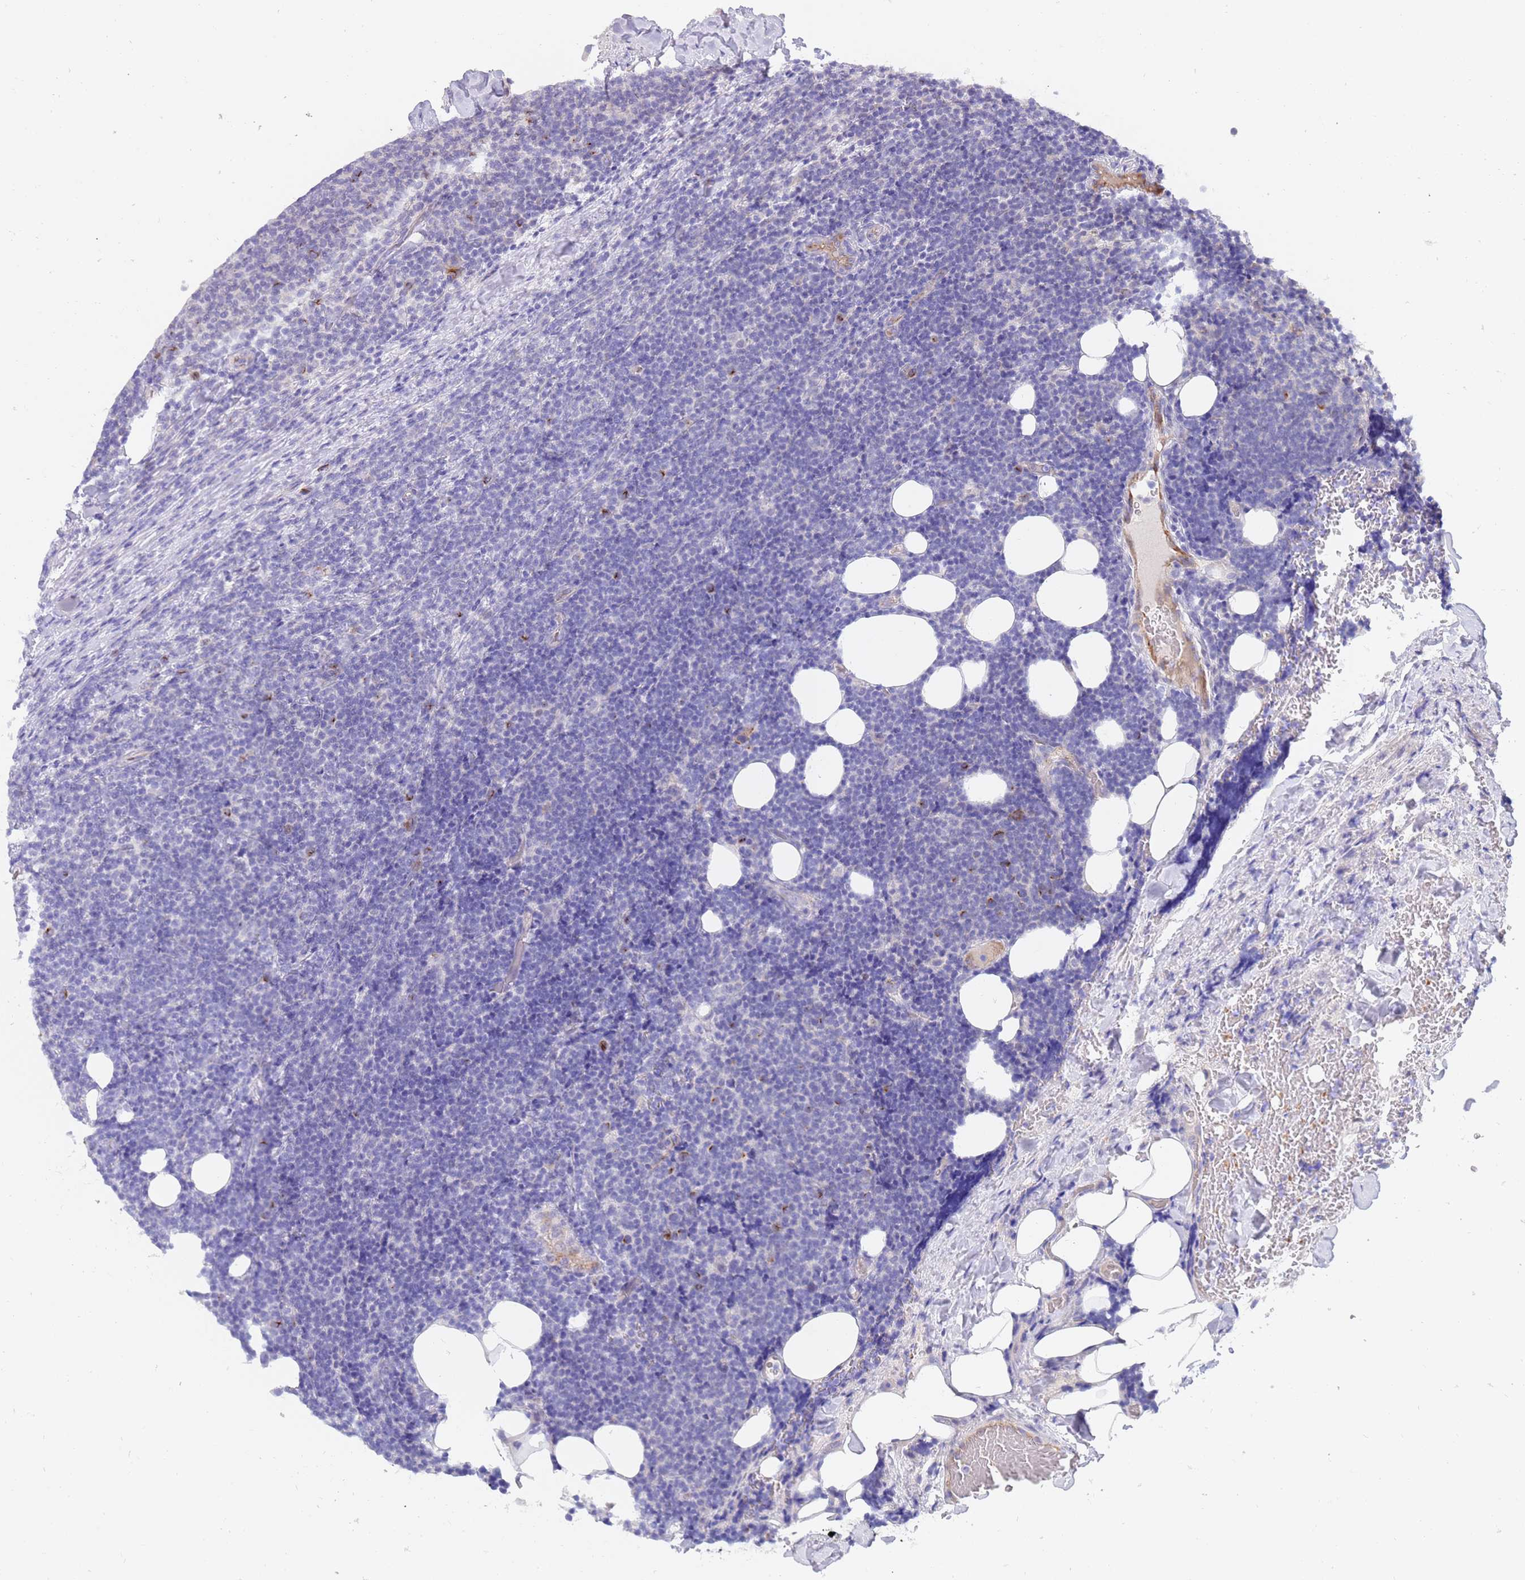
{"staining": {"intensity": "negative", "quantity": "none", "location": "none"}, "tissue": "lymphoma", "cell_type": "Tumor cells", "image_type": "cancer", "snomed": [{"axis": "morphology", "description": "Malignant lymphoma, non-Hodgkin's type, Low grade"}, {"axis": "topography", "description": "Lymph node"}], "caption": "The micrograph displays no significant staining in tumor cells of low-grade malignant lymphoma, non-Hodgkin's type.", "gene": "NMUR2", "patient": {"sex": "male", "age": 66}}